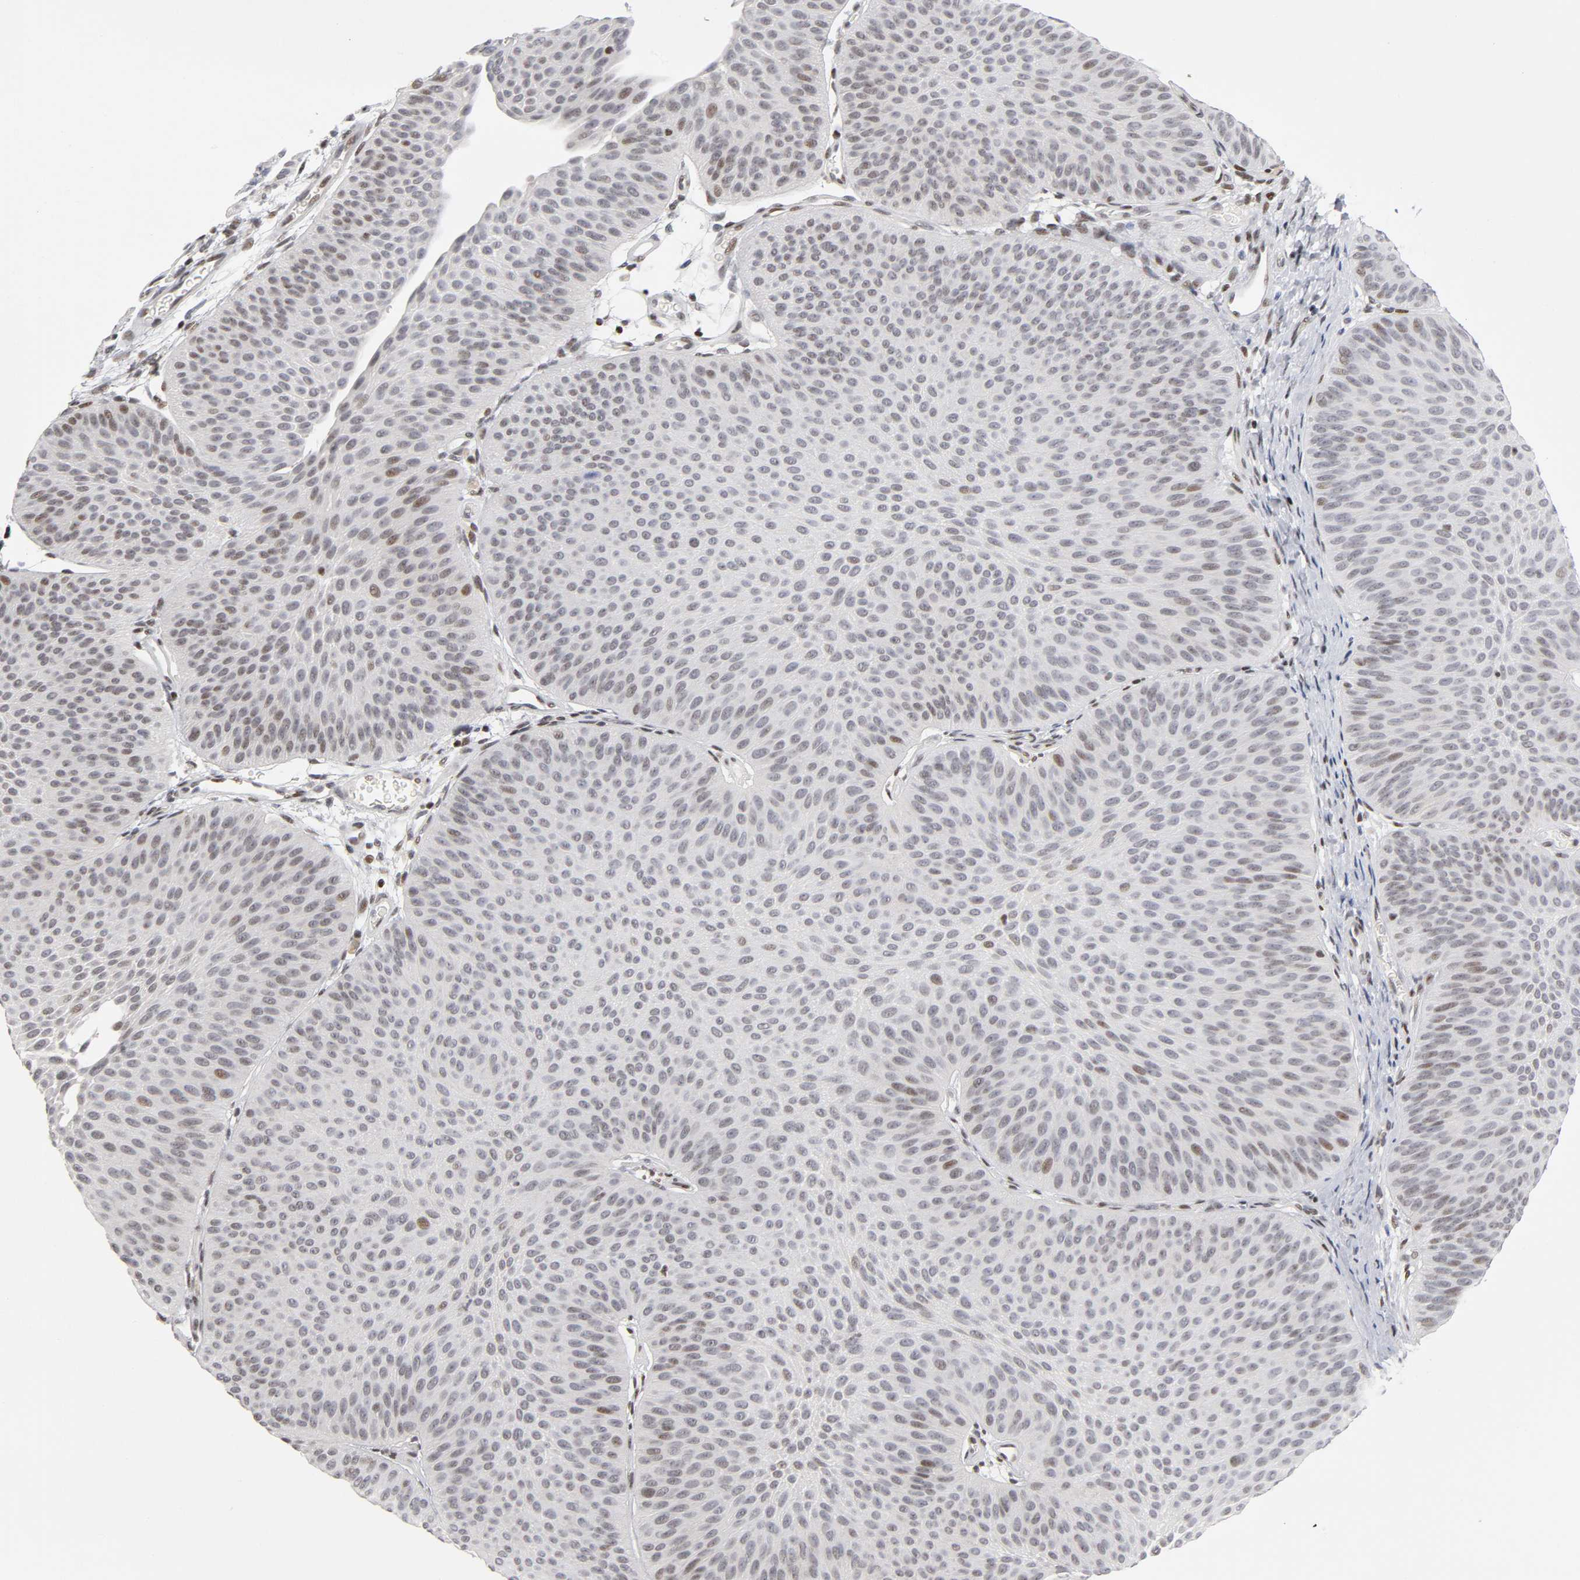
{"staining": {"intensity": "weak", "quantity": "<25%", "location": "nuclear"}, "tissue": "urothelial cancer", "cell_type": "Tumor cells", "image_type": "cancer", "snomed": [{"axis": "morphology", "description": "Urothelial carcinoma, Low grade"}, {"axis": "topography", "description": "Urinary bladder"}], "caption": "Urothelial cancer was stained to show a protein in brown. There is no significant expression in tumor cells.", "gene": "SP3", "patient": {"sex": "female", "age": 60}}